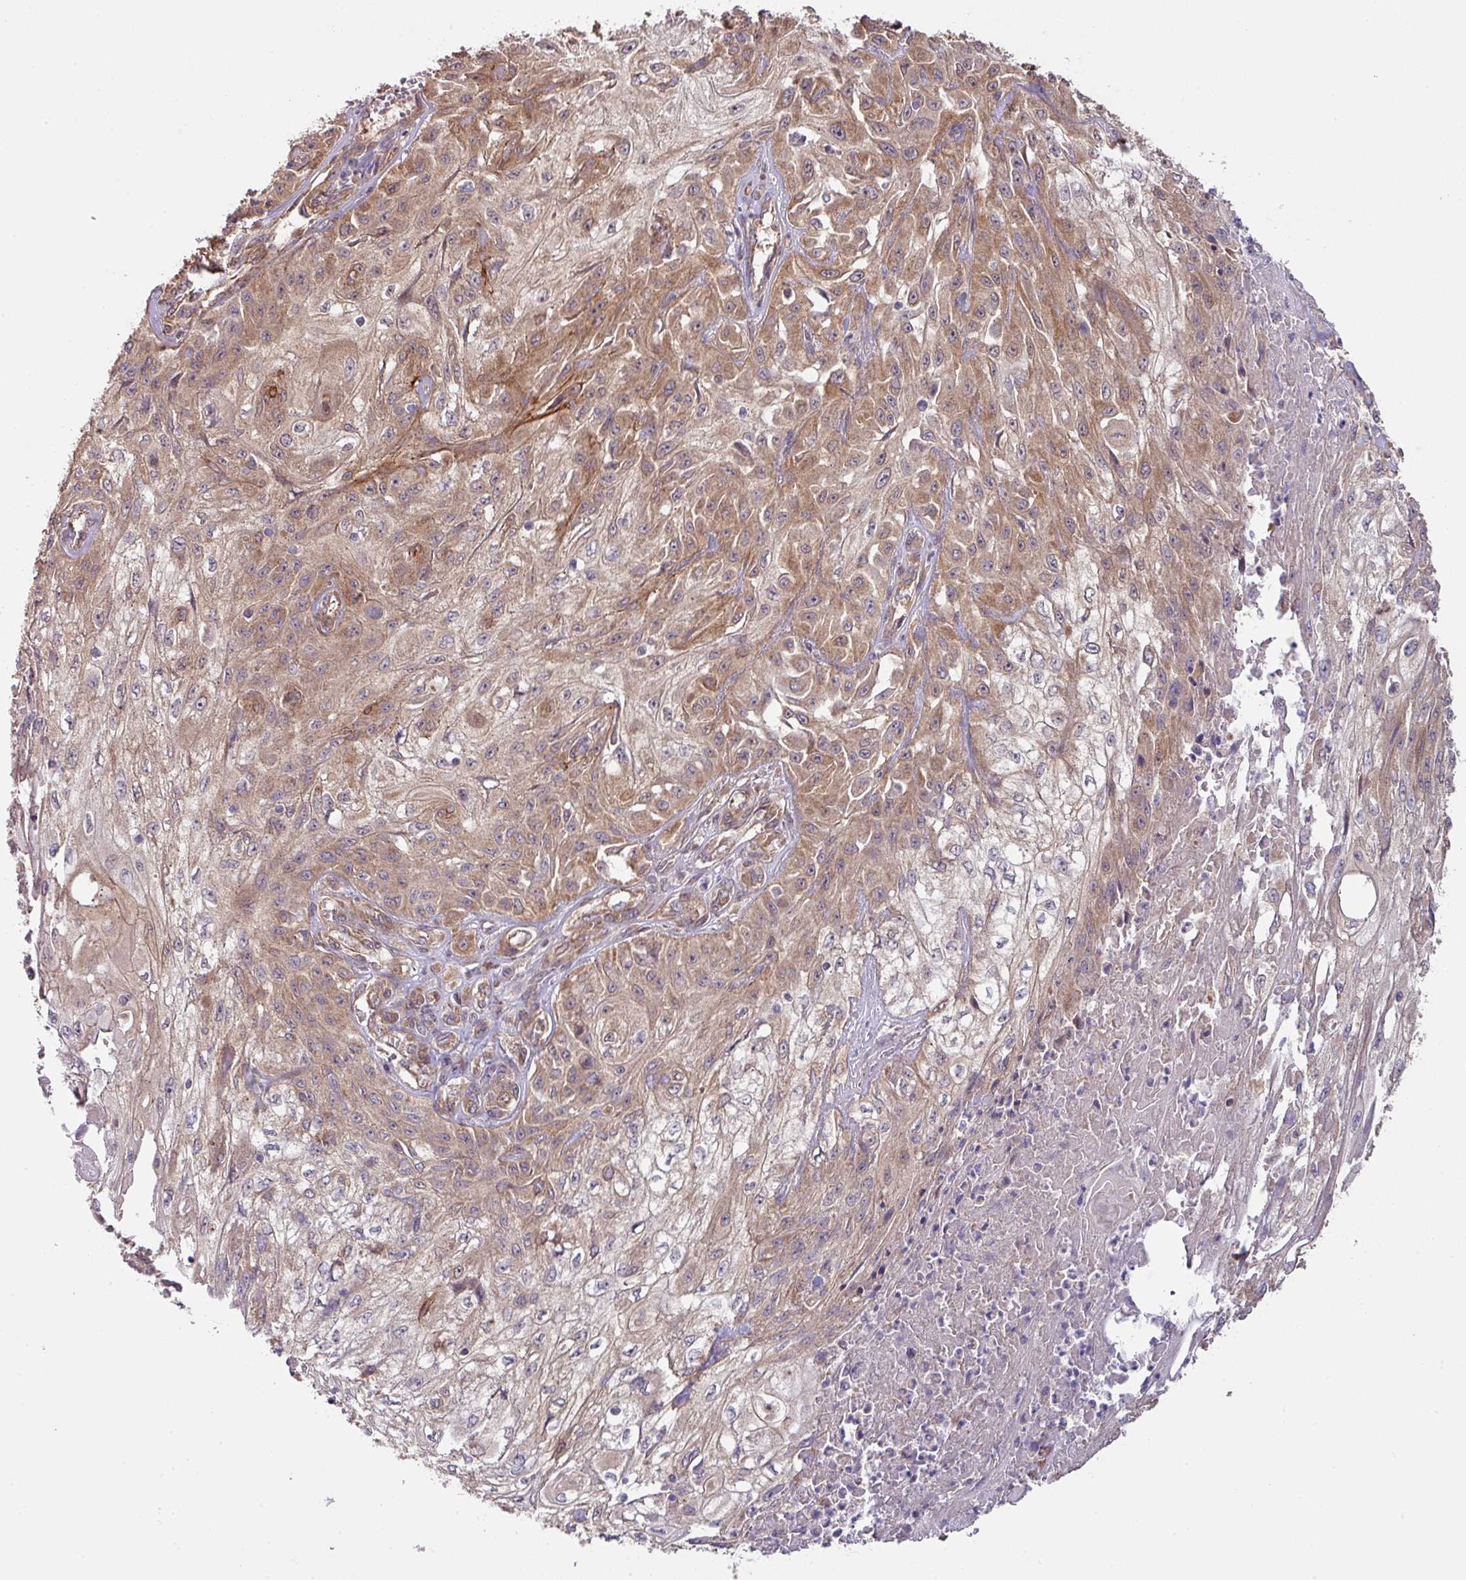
{"staining": {"intensity": "moderate", "quantity": ">75%", "location": "cytoplasmic/membranous"}, "tissue": "skin cancer", "cell_type": "Tumor cells", "image_type": "cancer", "snomed": [{"axis": "morphology", "description": "Squamous cell carcinoma, NOS"}, {"axis": "morphology", "description": "Squamous cell carcinoma, metastatic, NOS"}, {"axis": "topography", "description": "Skin"}, {"axis": "topography", "description": "Lymph node"}], "caption": "Tumor cells exhibit medium levels of moderate cytoplasmic/membranous expression in about >75% of cells in skin metastatic squamous cell carcinoma. Using DAB (brown) and hematoxylin (blue) stains, captured at high magnification using brightfield microscopy.", "gene": "STK35", "patient": {"sex": "male", "age": 75}}